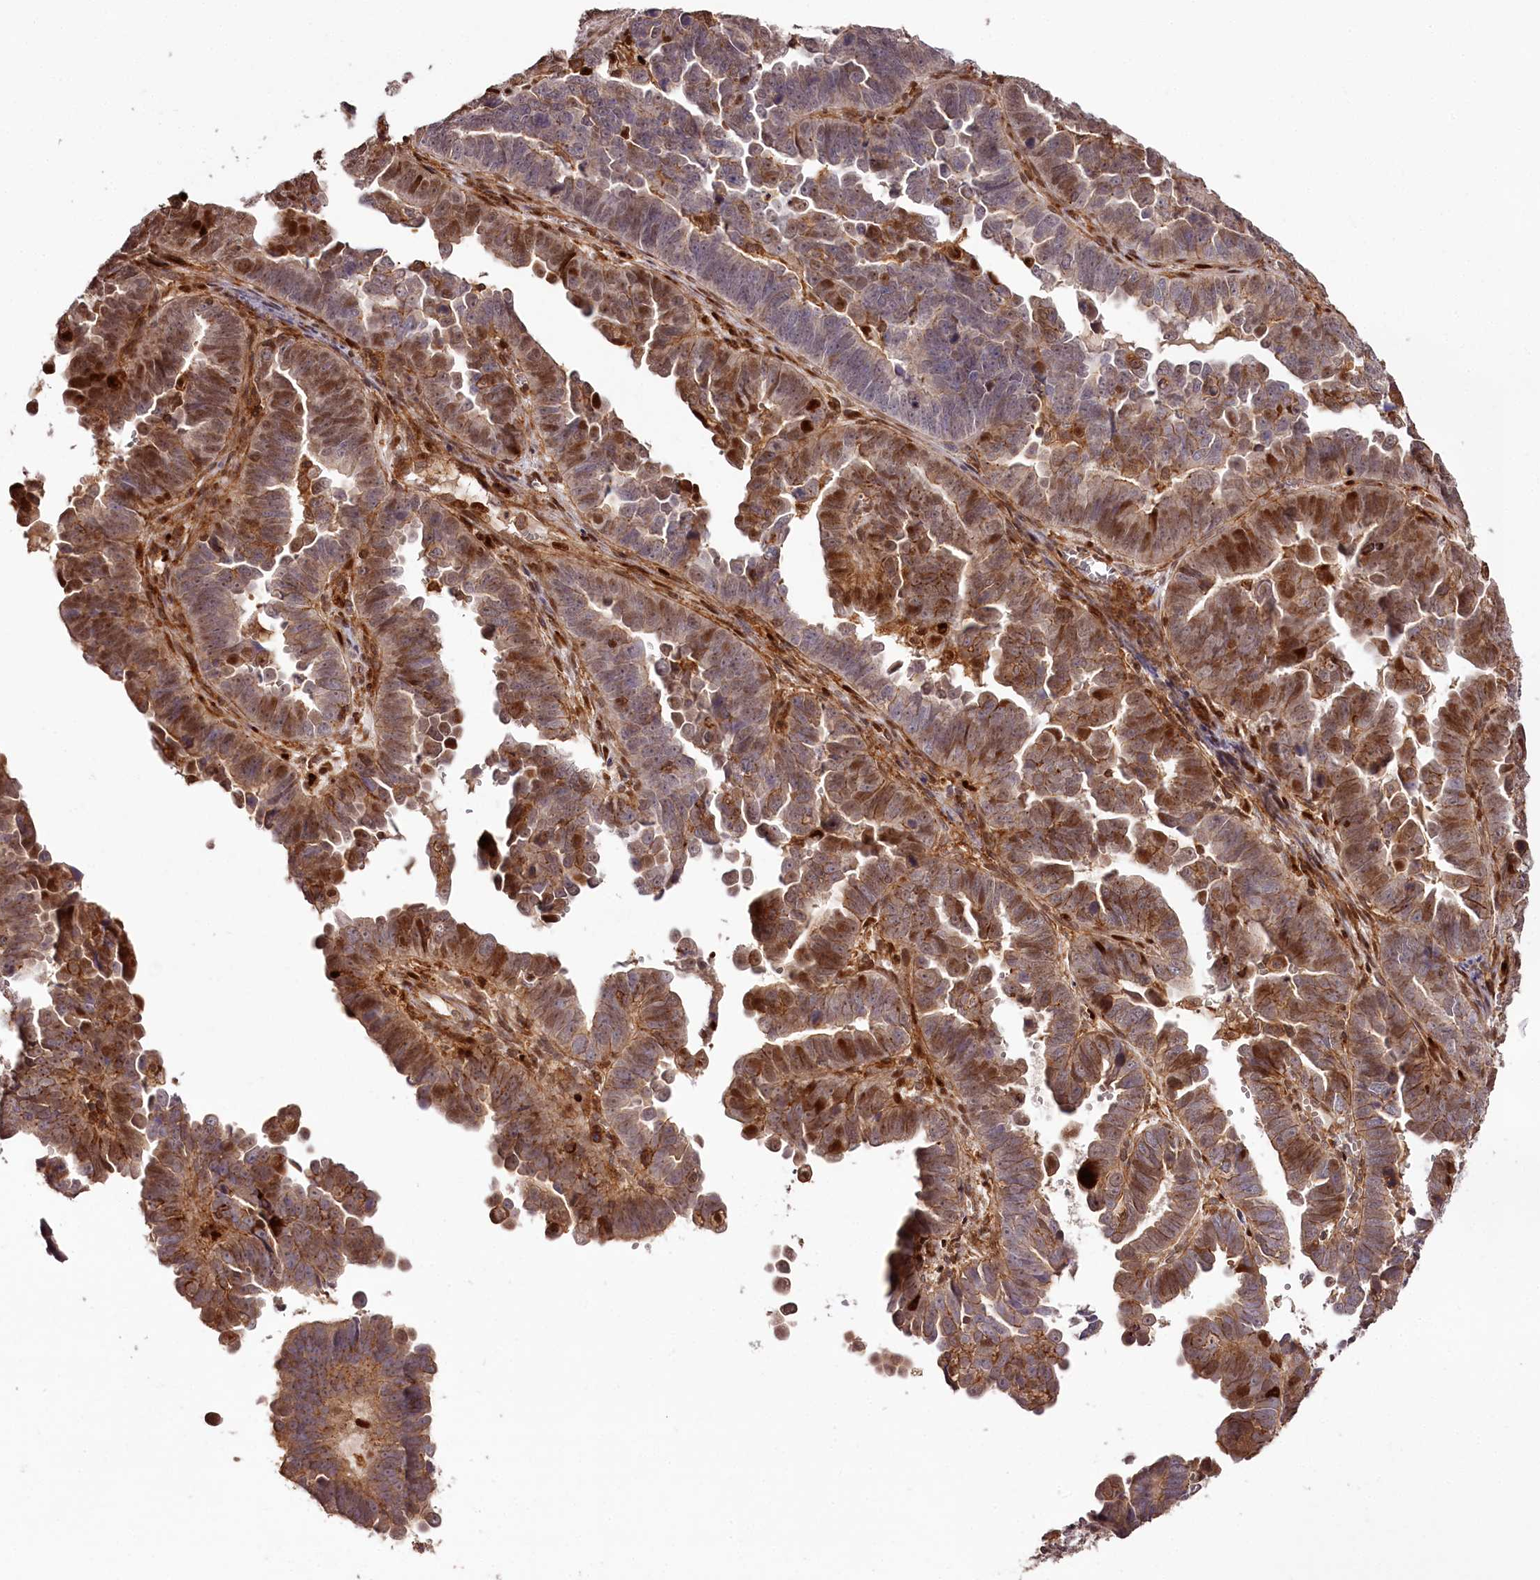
{"staining": {"intensity": "moderate", "quantity": ">75%", "location": "cytoplasmic/membranous,nuclear"}, "tissue": "endometrial cancer", "cell_type": "Tumor cells", "image_type": "cancer", "snomed": [{"axis": "morphology", "description": "Adenocarcinoma, NOS"}, {"axis": "topography", "description": "Endometrium"}], "caption": "An image showing moderate cytoplasmic/membranous and nuclear staining in about >75% of tumor cells in endometrial cancer (adenocarcinoma), as visualized by brown immunohistochemical staining.", "gene": "KIF14", "patient": {"sex": "female", "age": 75}}